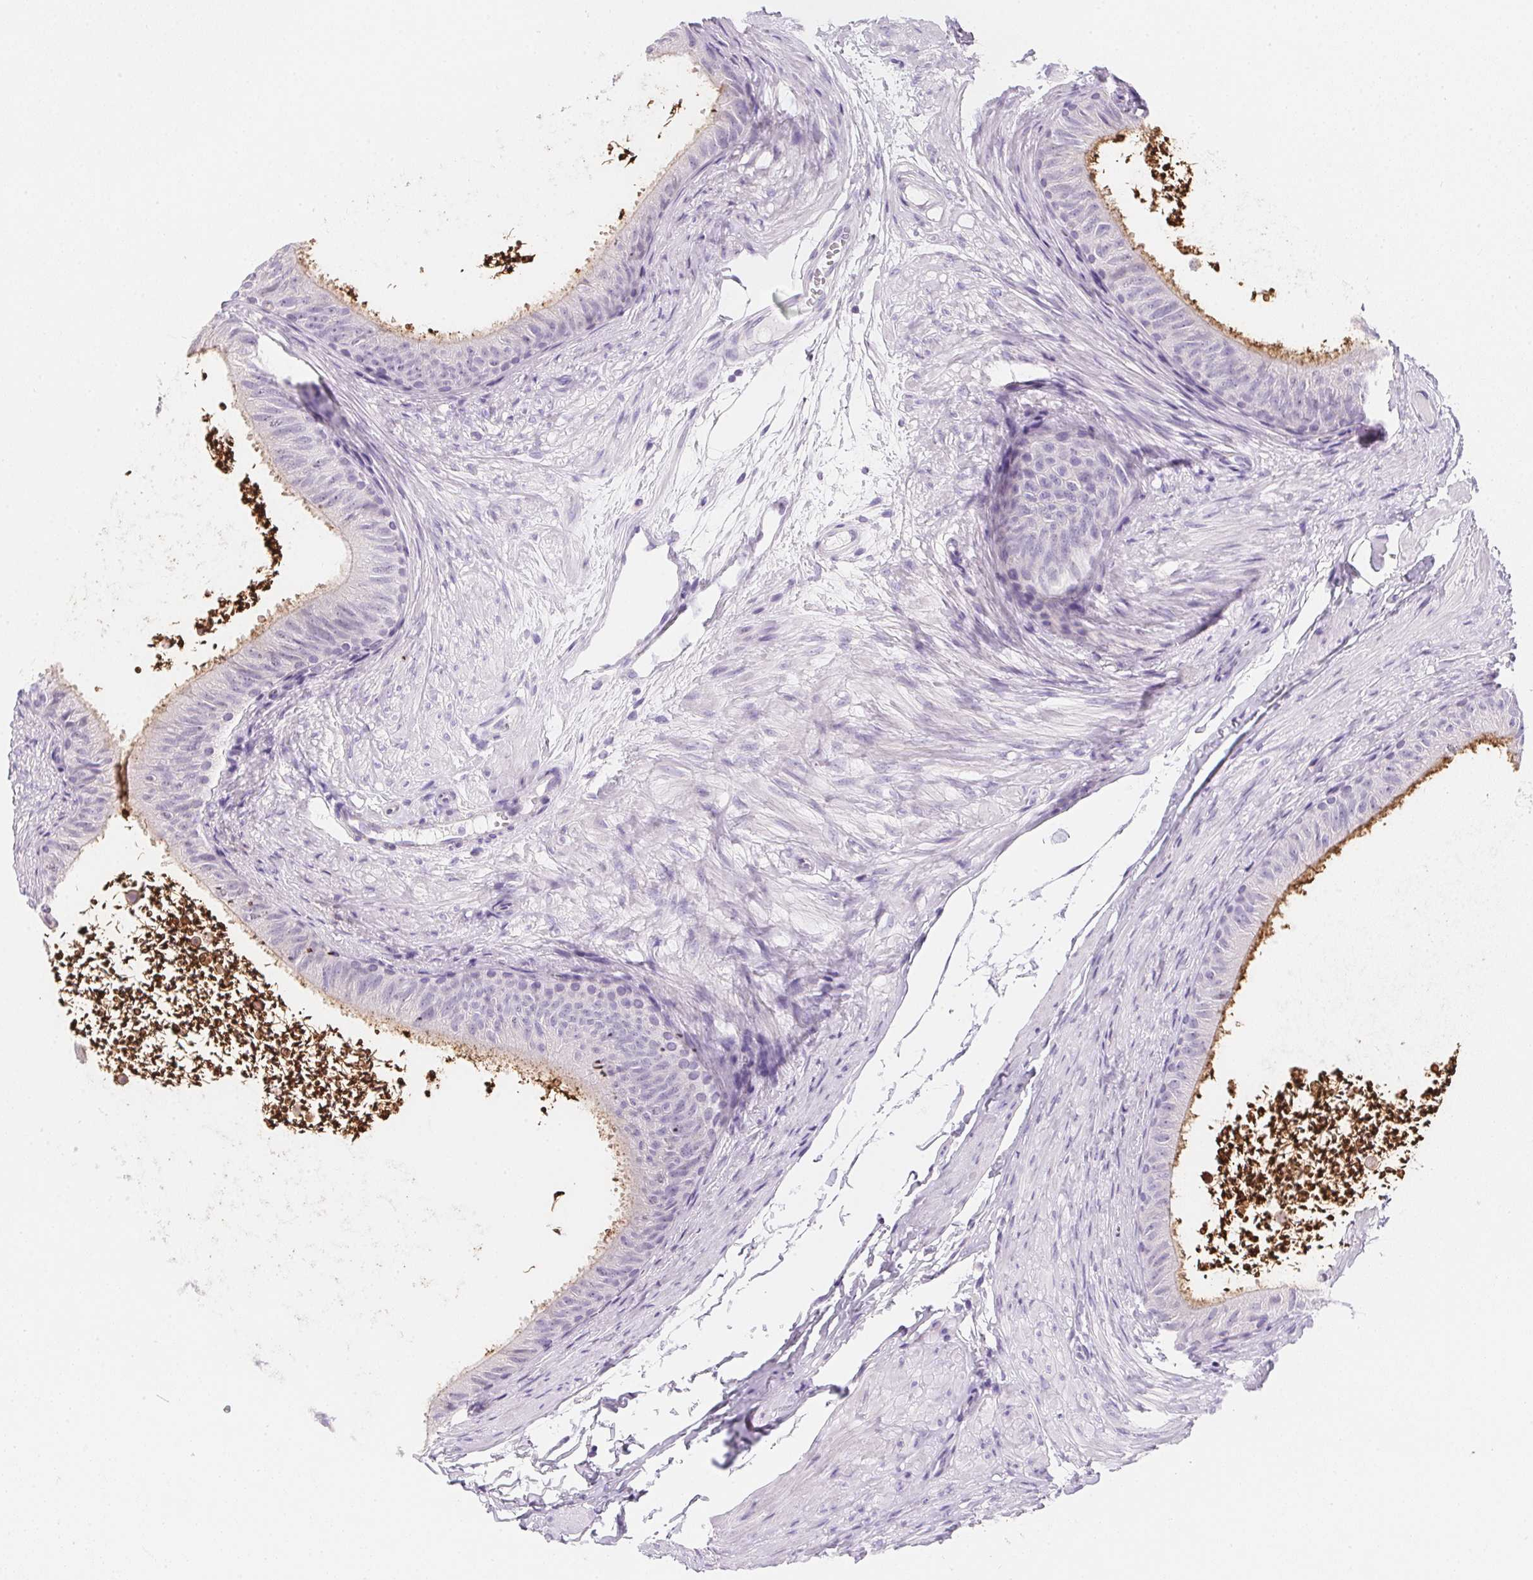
{"staining": {"intensity": "weak", "quantity": "<25%", "location": "cytoplasmic/membranous"}, "tissue": "epididymis", "cell_type": "Glandular cells", "image_type": "normal", "snomed": [{"axis": "morphology", "description": "Normal tissue, NOS"}, {"axis": "topography", "description": "Epididymis, spermatic cord, NOS"}, {"axis": "topography", "description": "Epididymis"}, {"axis": "topography", "description": "Peripheral nerve tissue"}], "caption": "A high-resolution micrograph shows immunohistochemistry staining of normal epididymis, which displays no significant expression in glandular cells.", "gene": "AQP5", "patient": {"sex": "male", "age": 29}}